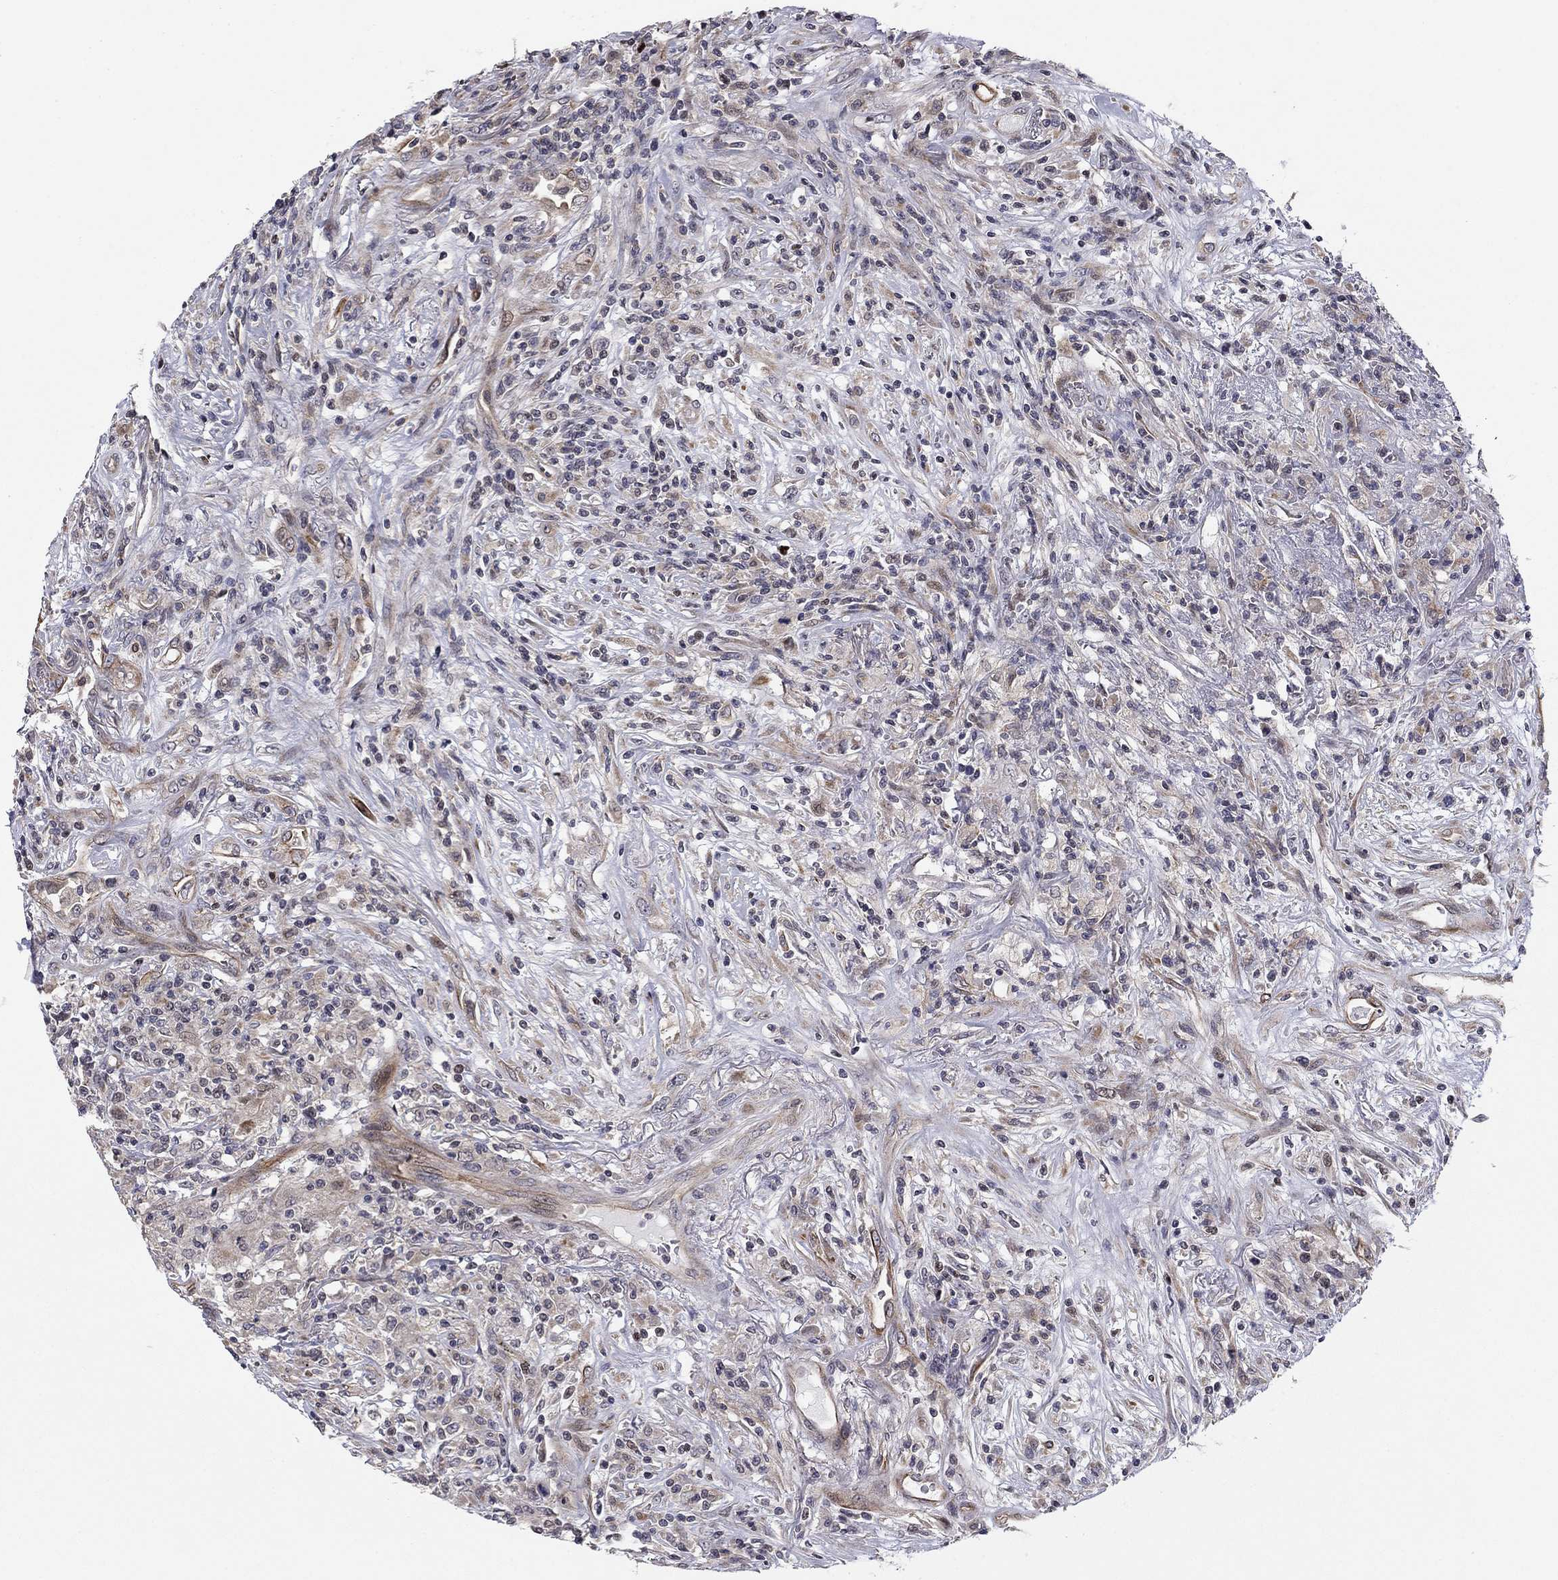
{"staining": {"intensity": "weak", "quantity": "25%-75%", "location": "cytoplasmic/membranous,nuclear"}, "tissue": "lymphoma", "cell_type": "Tumor cells", "image_type": "cancer", "snomed": [{"axis": "morphology", "description": "Malignant lymphoma, non-Hodgkin's type, High grade"}, {"axis": "topography", "description": "Lung"}], "caption": "Lymphoma stained with DAB (3,3'-diaminobenzidine) immunohistochemistry demonstrates low levels of weak cytoplasmic/membranous and nuclear expression in about 25%-75% of tumor cells. (IHC, brightfield microscopy, high magnification).", "gene": "BCL11A", "patient": {"sex": "male", "age": 79}}